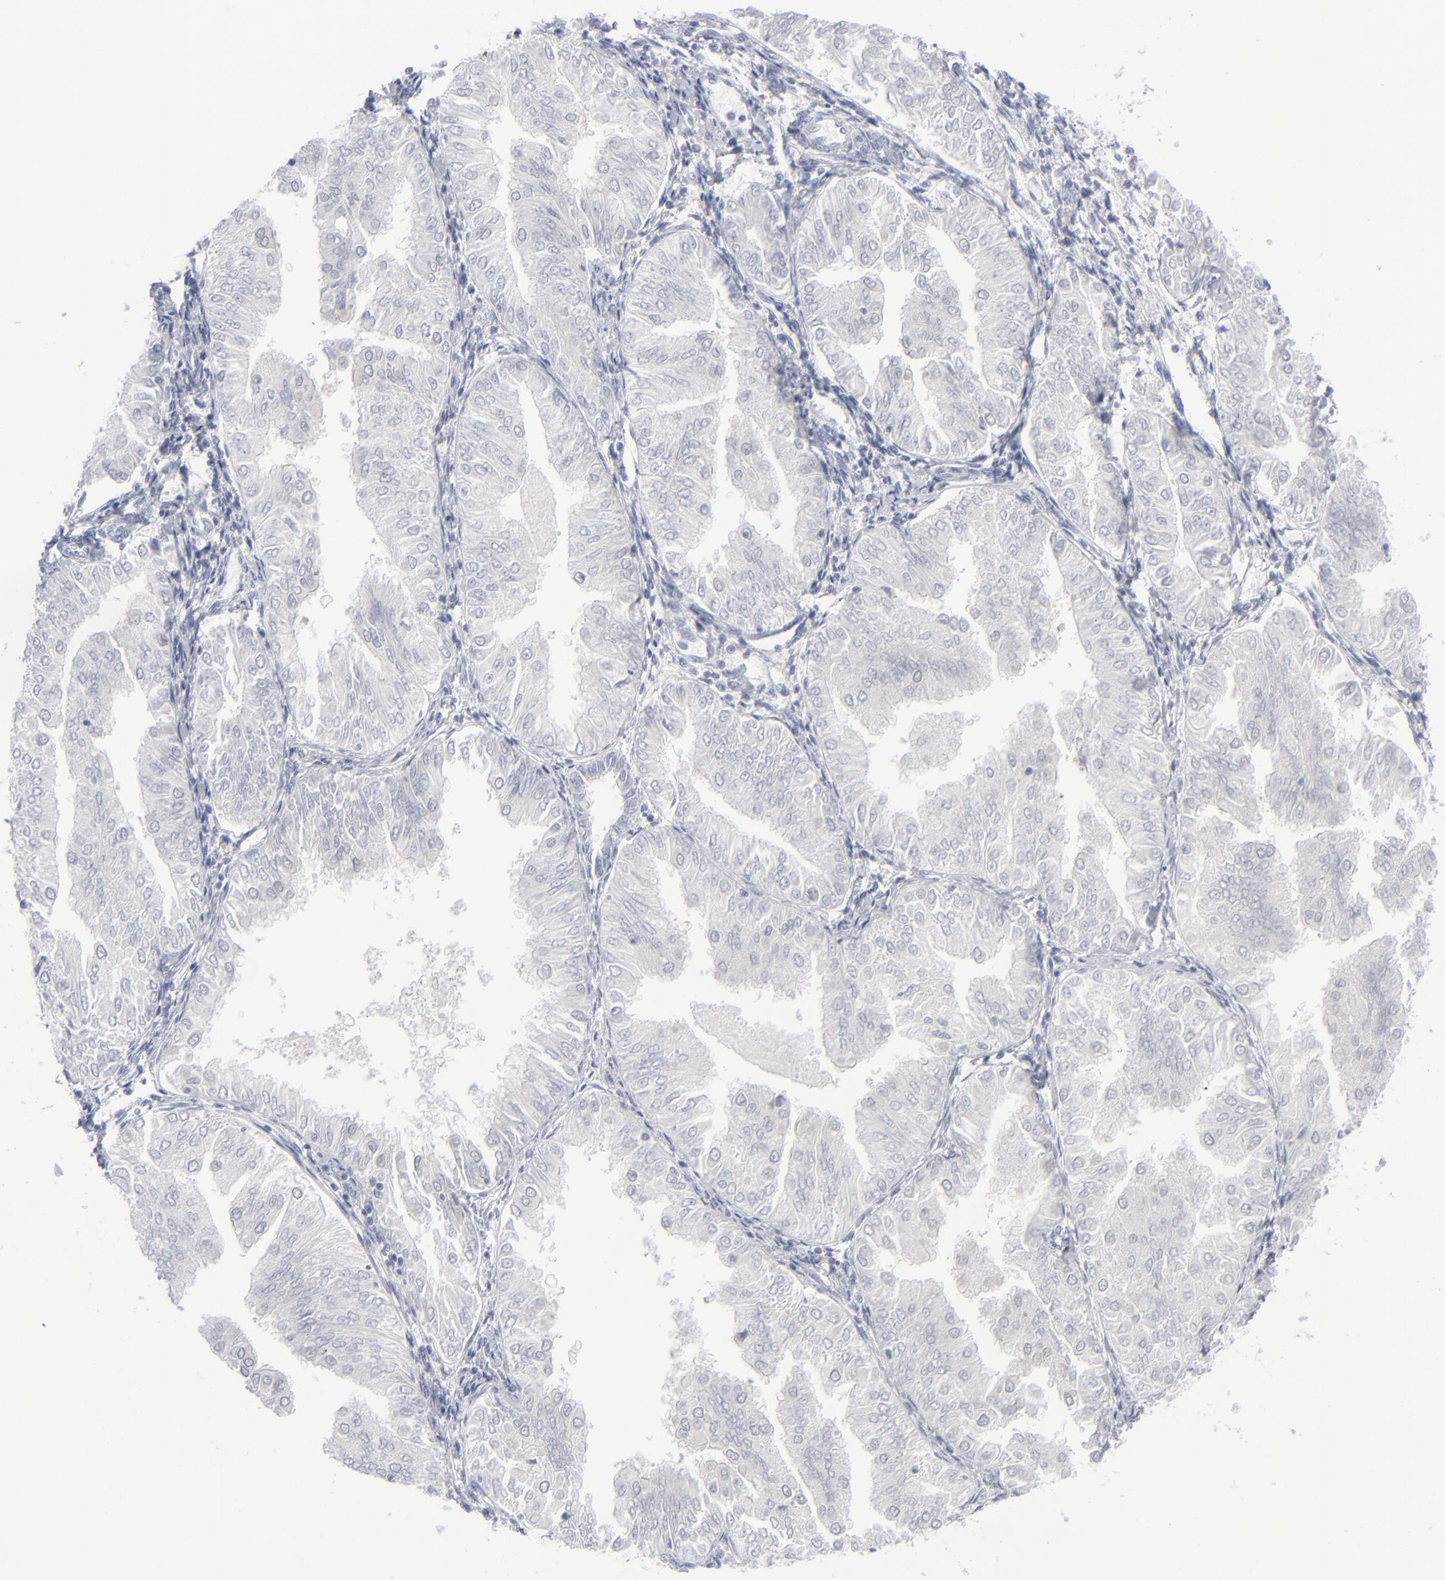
{"staining": {"intensity": "negative", "quantity": "none", "location": "none"}, "tissue": "endometrial cancer", "cell_type": "Tumor cells", "image_type": "cancer", "snomed": [{"axis": "morphology", "description": "Adenocarcinoma, NOS"}, {"axis": "topography", "description": "Endometrium"}], "caption": "Adenocarcinoma (endometrial) was stained to show a protein in brown. There is no significant positivity in tumor cells.", "gene": "MSLN", "patient": {"sex": "female", "age": 53}}